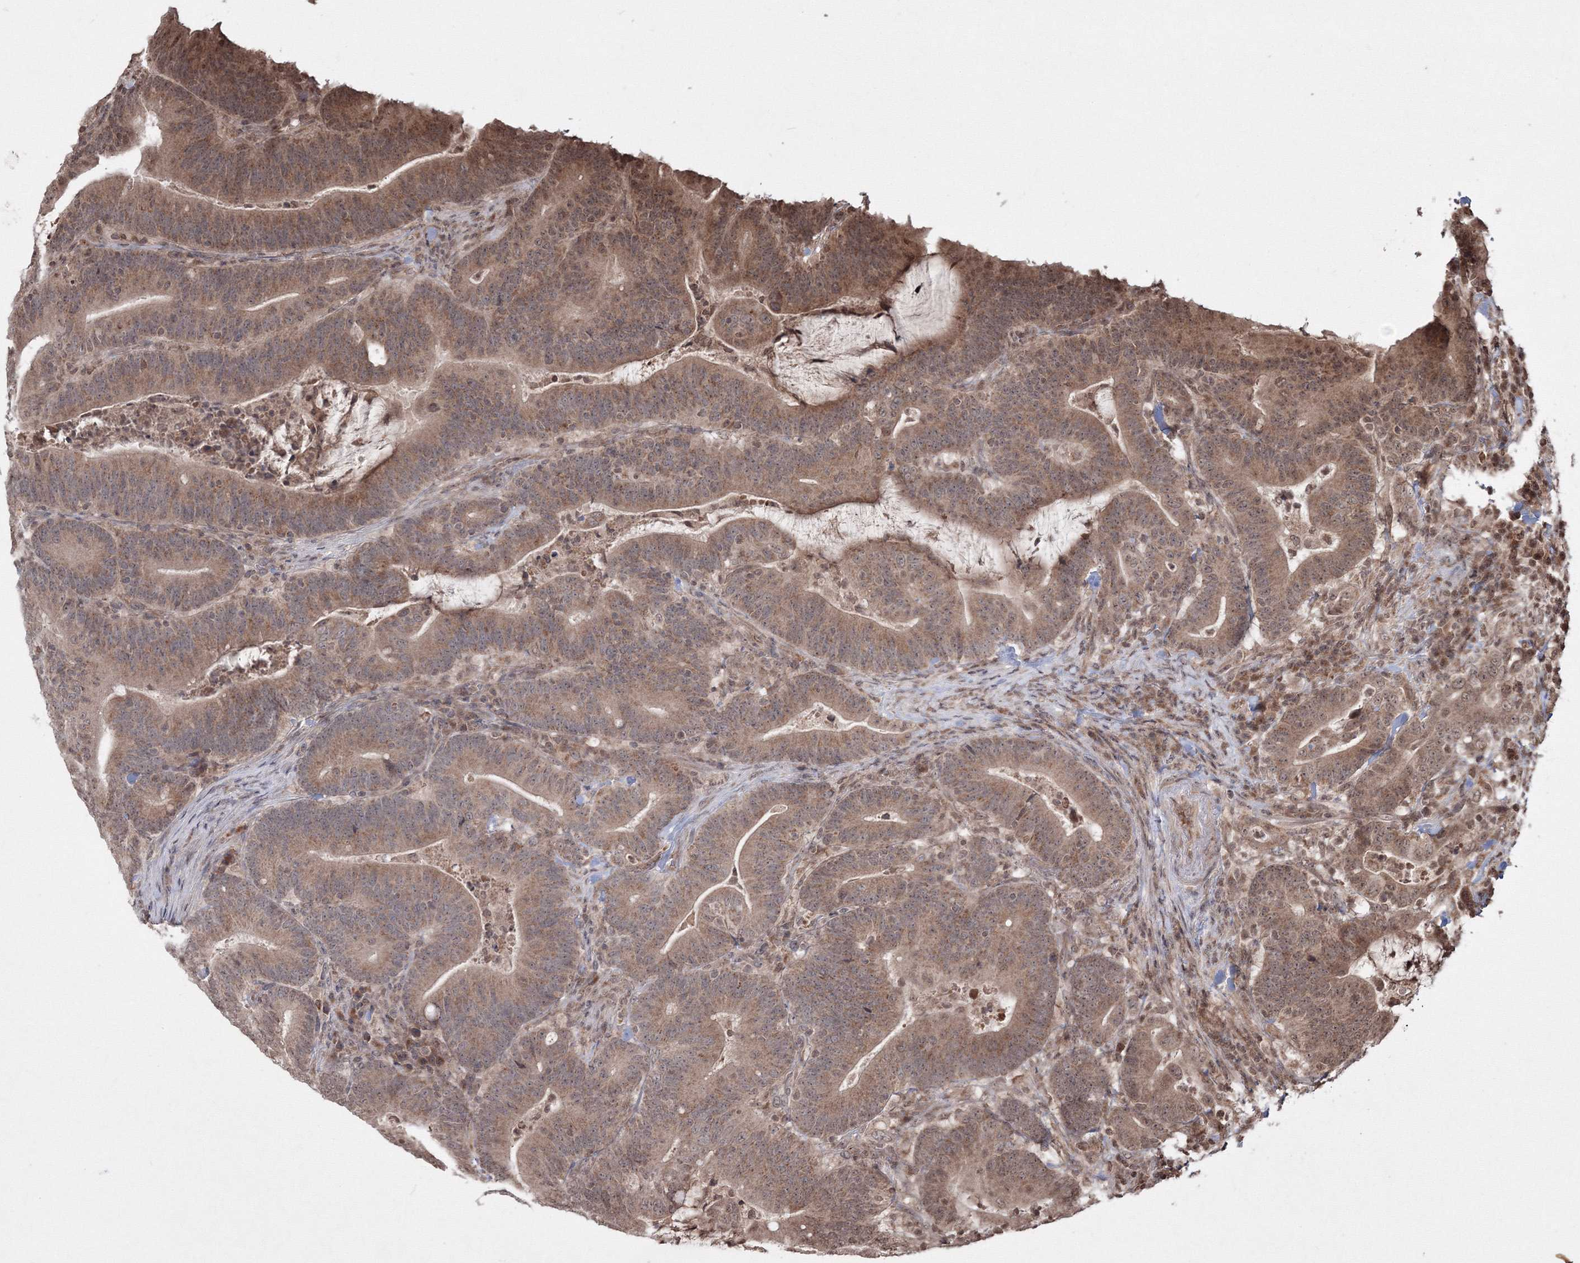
{"staining": {"intensity": "moderate", "quantity": ">75%", "location": "cytoplasmic/membranous"}, "tissue": "colorectal cancer", "cell_type": "Tumor cells", "image_type": "cancer", "snomed": [{"axis": "morphology", "description": "Adenocarcinoma, NOS"}, {"axis": "topography", "description": "Colon"}], "caption": "The immunohistochemical stain shows moderate cytoplasmic/membranous staining in tumor cells of colorectal adenocarcinoma tissue. Immunohistochemistry (ihc) stains the protein in brown and the nuclei are stained blue.", "gene": "PEX13", "patient": {"sex": "female", "age": 66}}